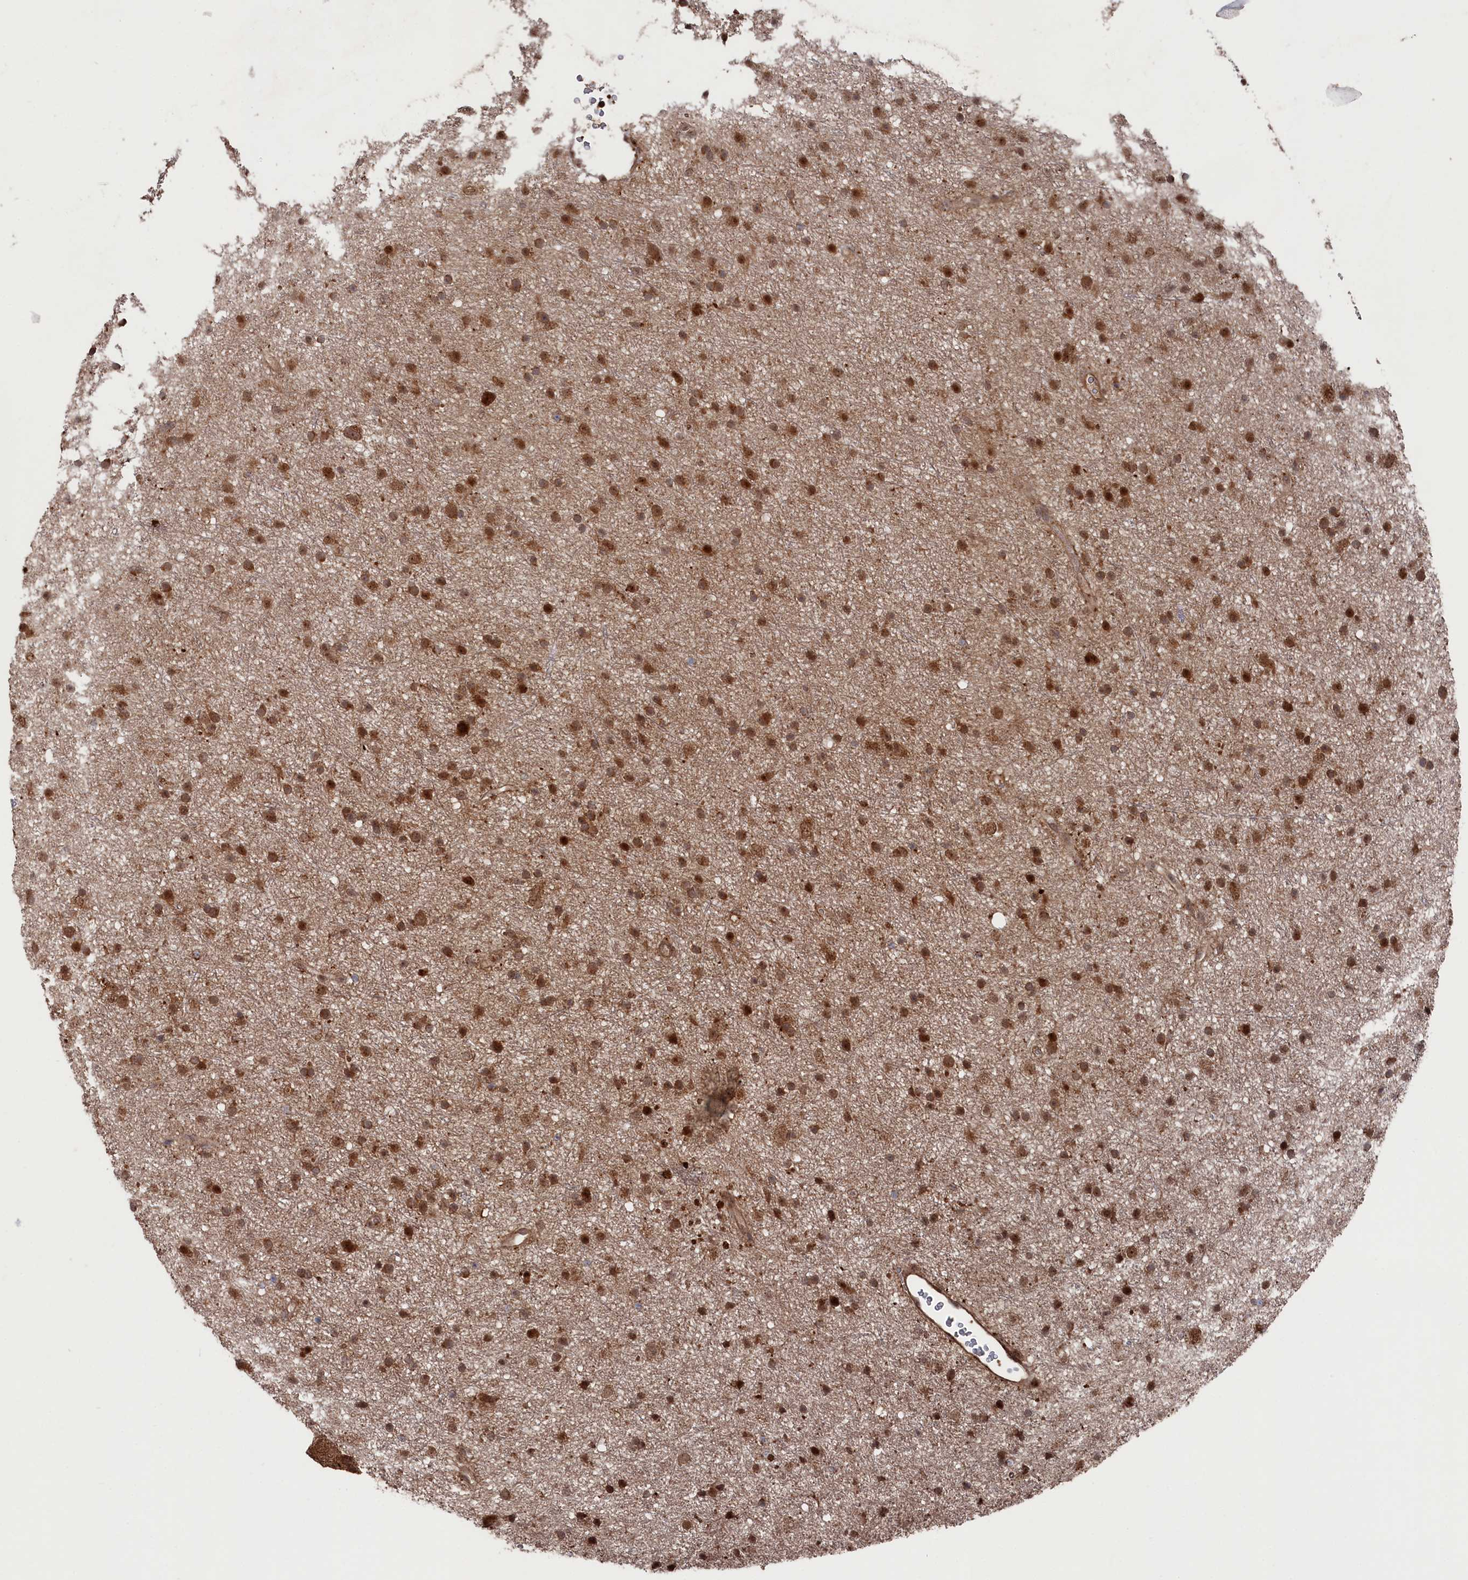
{"staining": {"intensity": "strong", "quantity": ">75%", "location": "cytoplasmic/membranous"}, "tissue": "glioma", "cell_type": "Tumor cells", "image_type": "cancer", "snomed": [{"axis": "morphology", "description": "Glioma, malignant, Low grade"}, {"axis": "topography", "description": "Cerebral cortex"}], "caption": "Brown immunohistochemical staining in malignant glioma (low-grade) displays strong cytoplasmic/membranous staining in approximately >75% of tumor cells.", "gene": "BORCS7", "patient": {"sex": "female", "age": 39}}